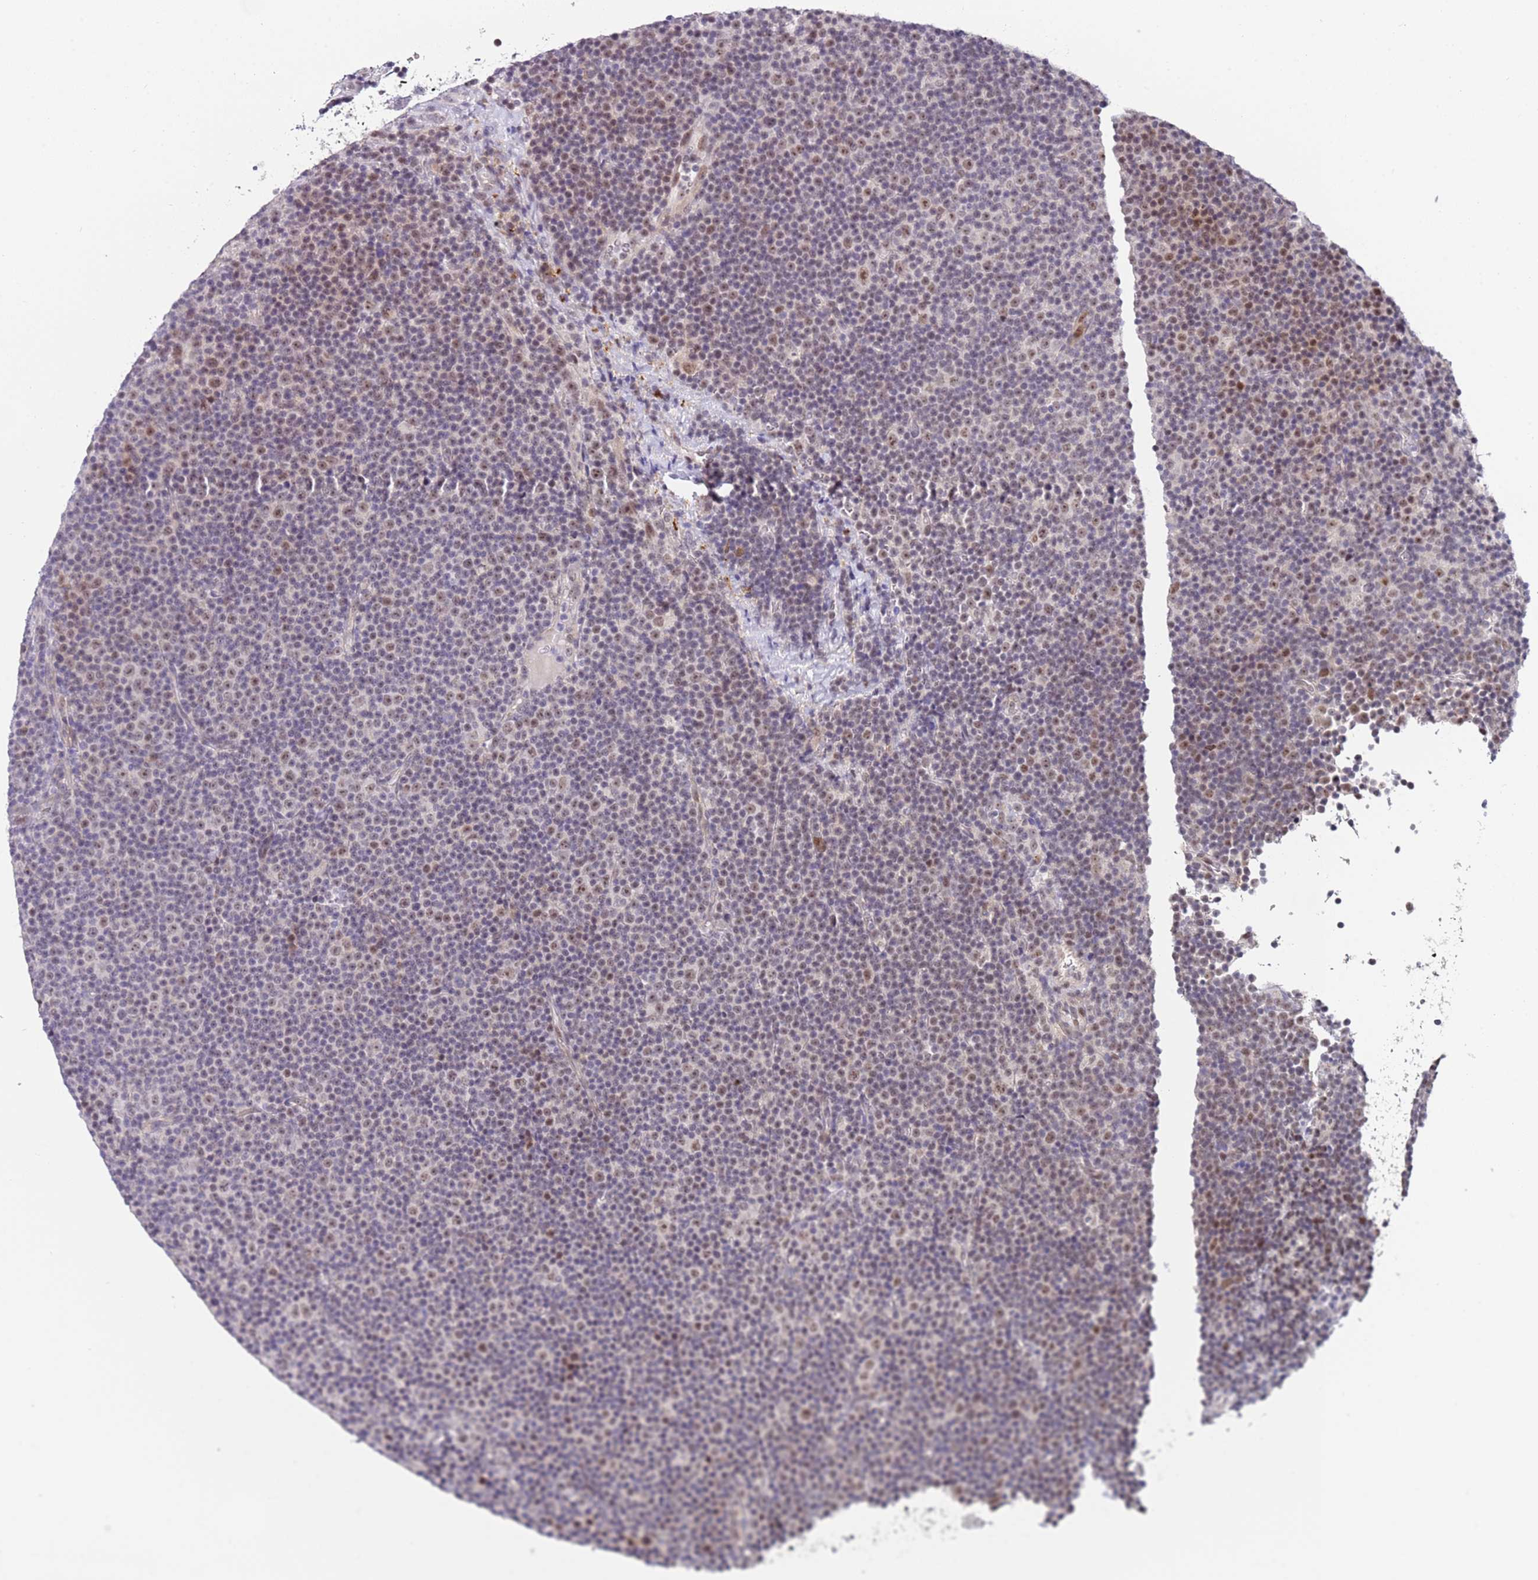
{"staining": {"intensity": "moderate", "quantity": "<25%", "location": "nuclear"}, "tissue": "lymphoma", "cell_type": "Tumor cells", "image_type": "cancer", "snomed": [{"axis": "morphology", "description": "Malignant lymphoma, non-Hodgkin's type, Low grade"}, {"axis": "topography", "description": "Lymph node"}], "caption": "Protein expression by IHC displays moderate nuclear positivity in about <25% of tumor cells in low-grade malignant lymphoma, non-Hodgkin's type.", "gene": "LGALSL", "patient": {"sex": "female", "age": 67}}